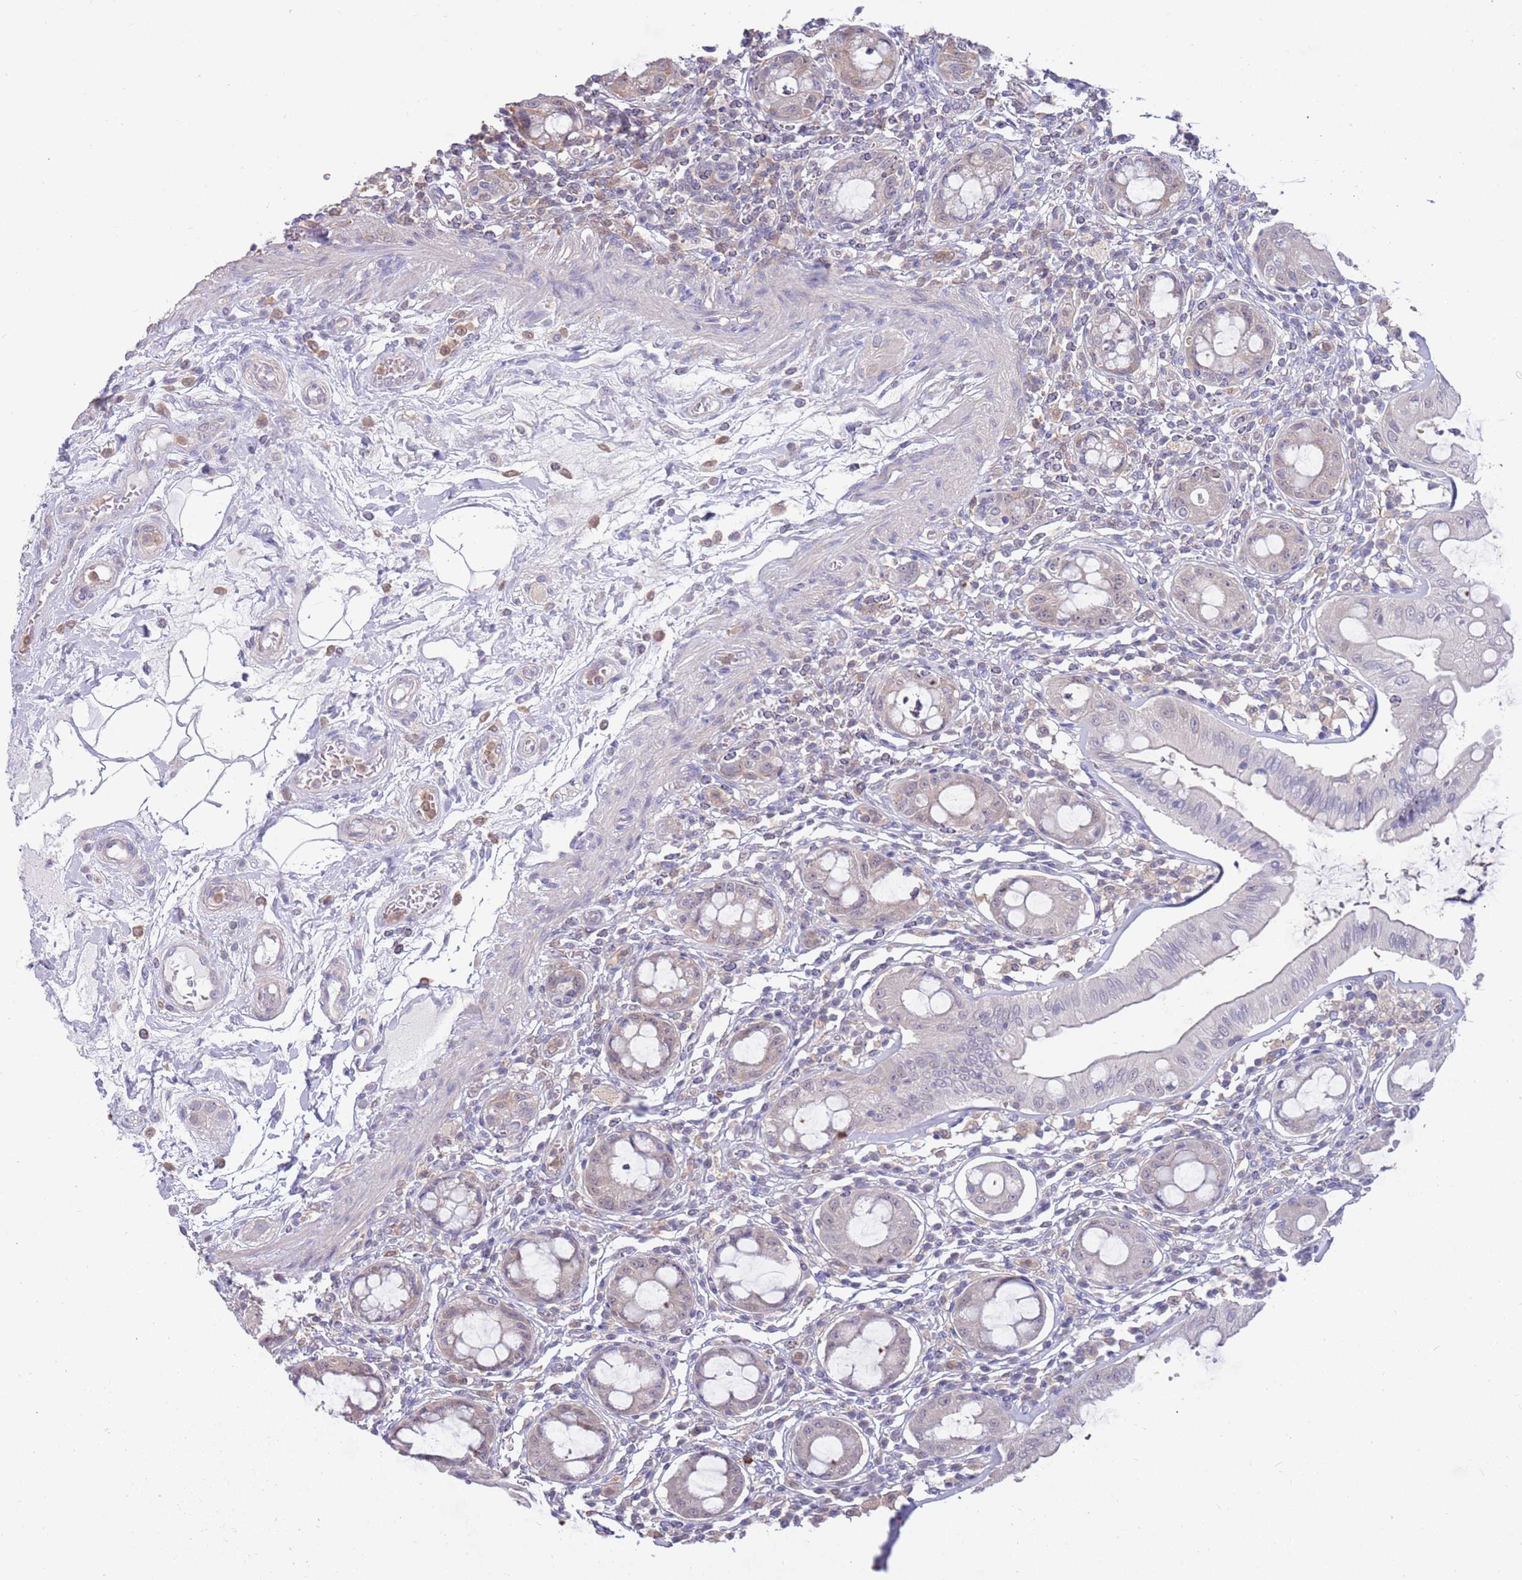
{"staining": {"intensity": "weak", "quantity": "<25%", "location": "cytoplasmic/membranous"}, "tissue": "rectum", "cell_type": "Glandular cells", "image_type": "normal", "snomed": [{"axis": "morphology", "description": "Normal tissue, NOS"}, {"axis": "topography", "description": "Rectum"}], "caption": "This is a image of IHC staining of unremarkable rectum, which shows no expression in glandular cells.", "gene": "AP5S1", "patient": {"sex": "female", "age": 57}}